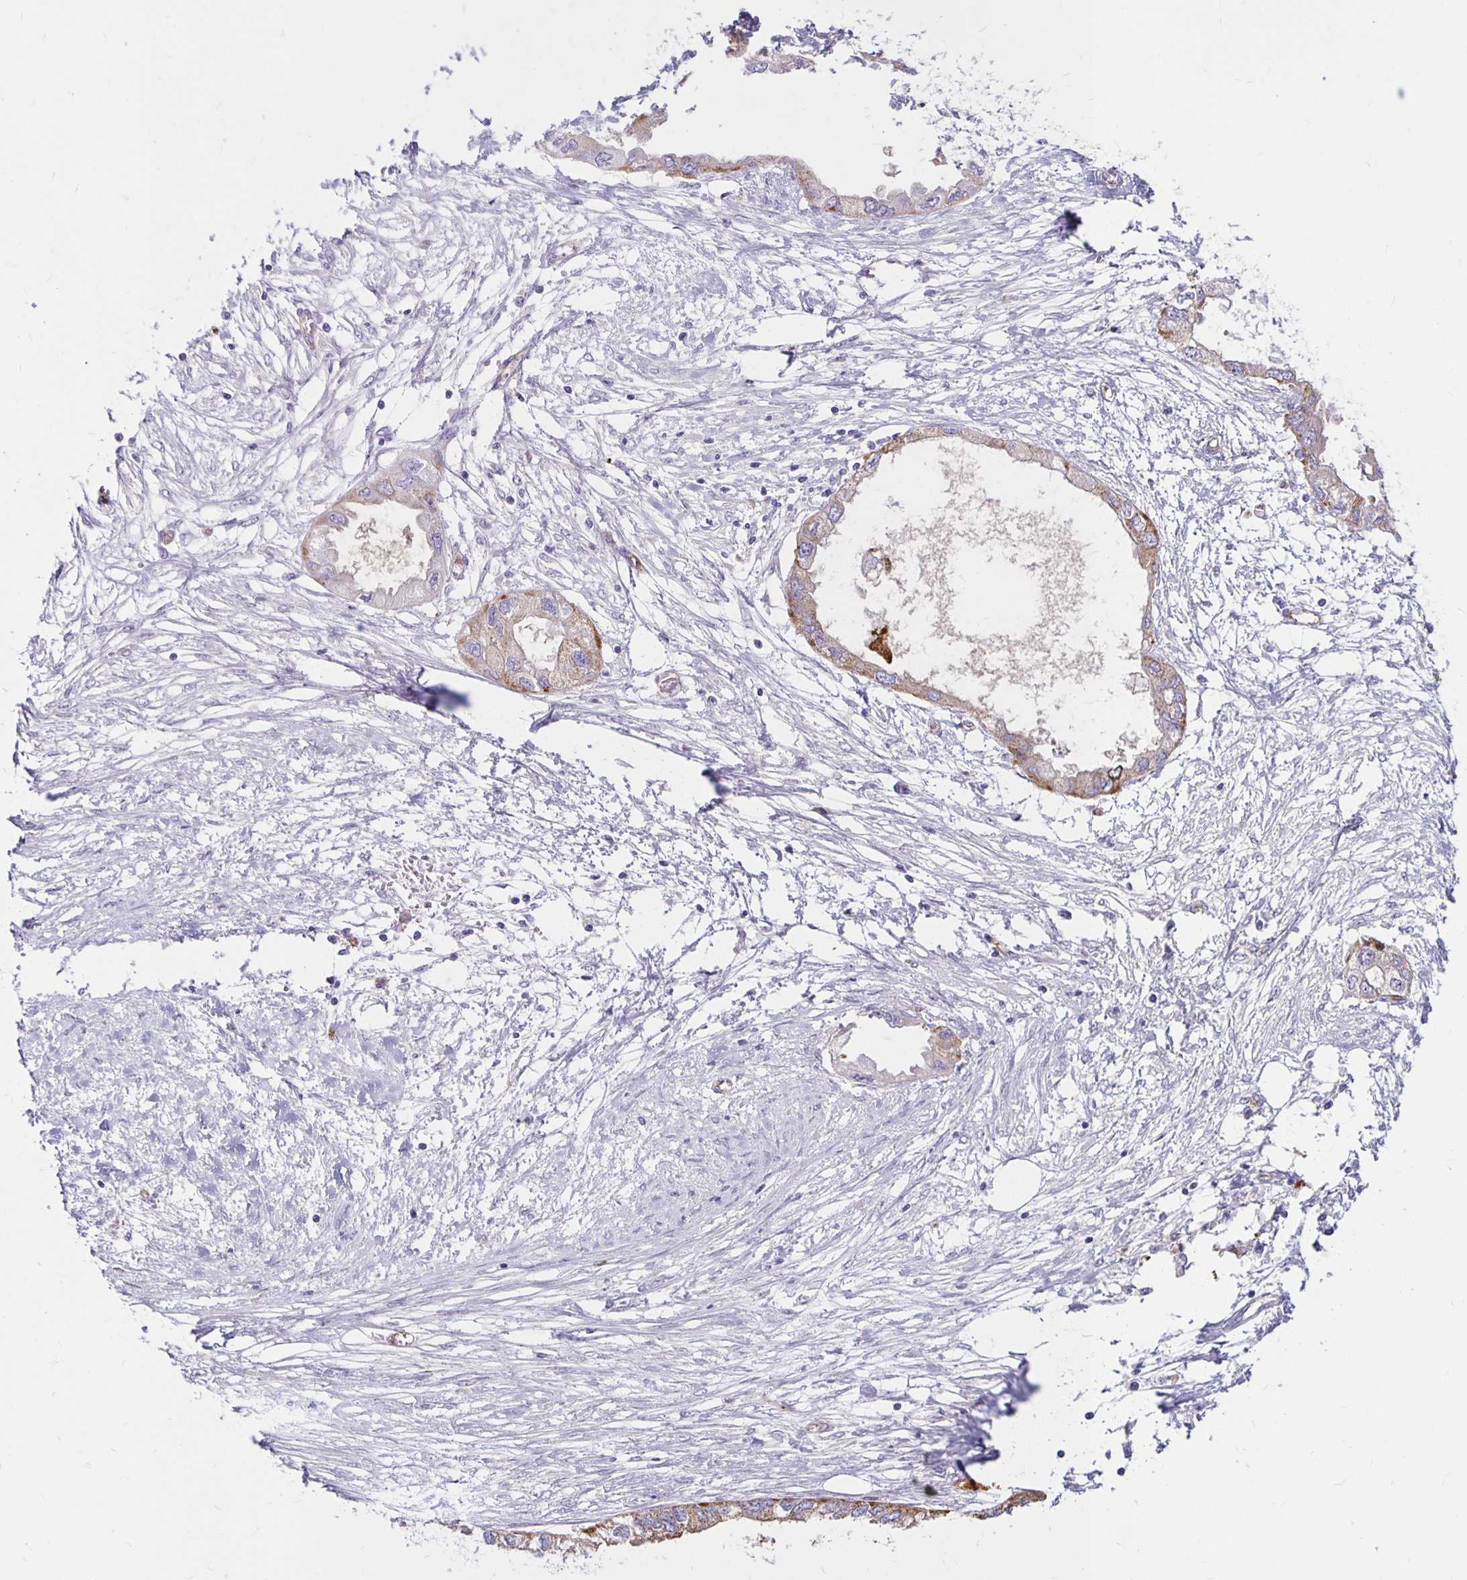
{"staining": {"intensity": "weak", "quantity": "<25%", "location": "cytoplasmic/membranous"}, "tissue": "endometrial cancer", "cell_type": "Tumor cells", "image_type": "cancer", "snomed": [{"axis": "morphology", "description": "Adenocarcinoma, NOS"}, {"axis": "morphology", "description": "Adenocarcinoma, metastatic, NOS"}, {"axis": "topography", "description": "Adipose tissue"}, {"axis": "topography", "description": "Endometrium"}], "caption": "Immunohistochemistry histopathology image of endometrial adenocarcinoma stained for a protein (brown), which reveals no expression in tumor cells.", "gene": "TTYH1", "patient": {"sex": "female", "age": 67}}